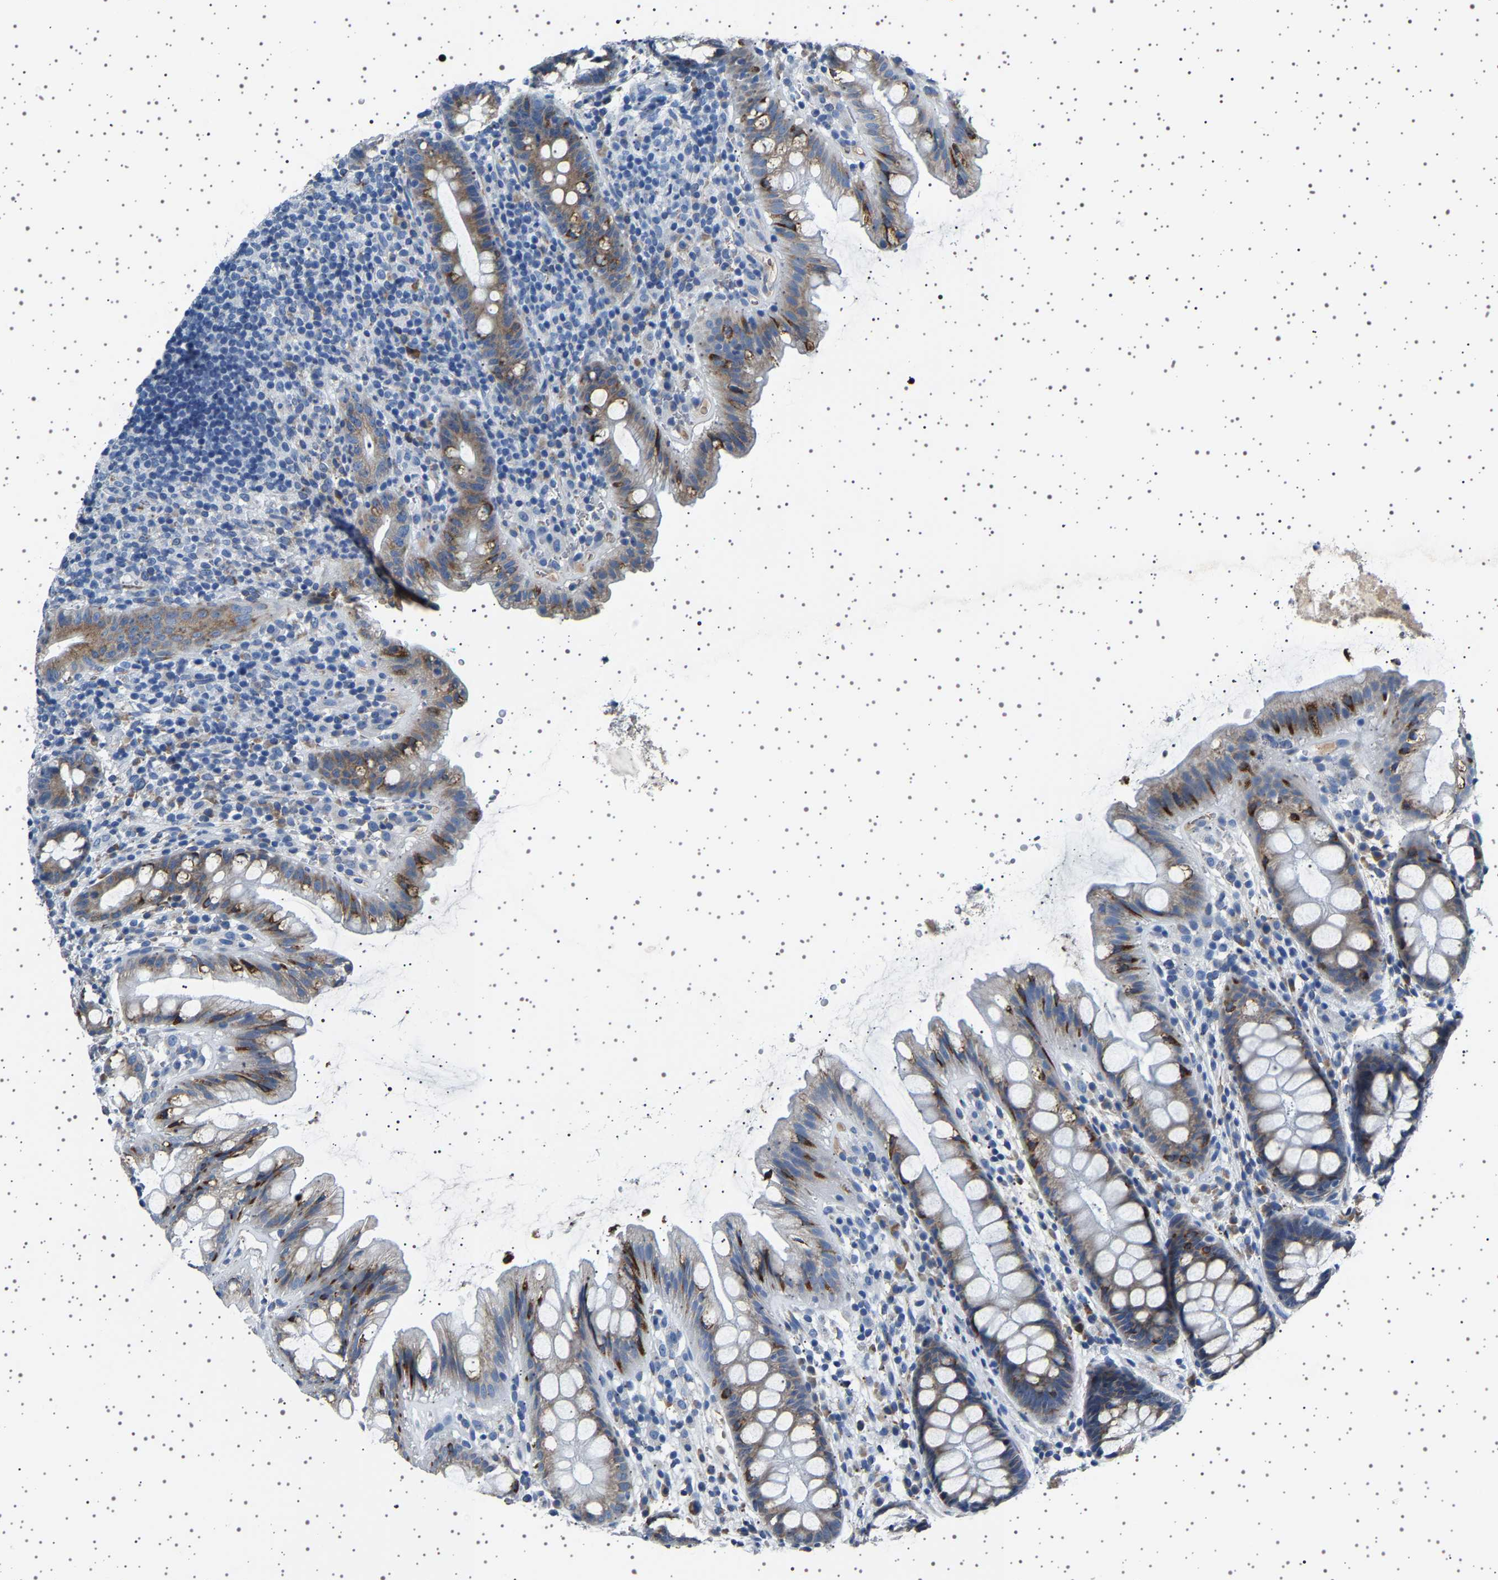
{"staining": {"intensity": "moderate", "quantity": ">75%", "location": "cytoplasmic/membranous"}, "tissue": "rectum", "cell_type": "Glandular cells", "image_type": "normal", "snomed": [{"axis": "morphology", "description": "Normal tissue, NOS"}, {"axis": "topography", "description": "Rectum"}], "caption": "This histopathology image displays normal rectum stained with immunohistochemistry (IHC) to label a protein in brown. The cytoplasmic/membranous of glandular cells show moderate positivity for the protein. Nuclei are counter-stained blue.", "gene": "FTCD", "patient": {"sex": "female", "age": 65}}